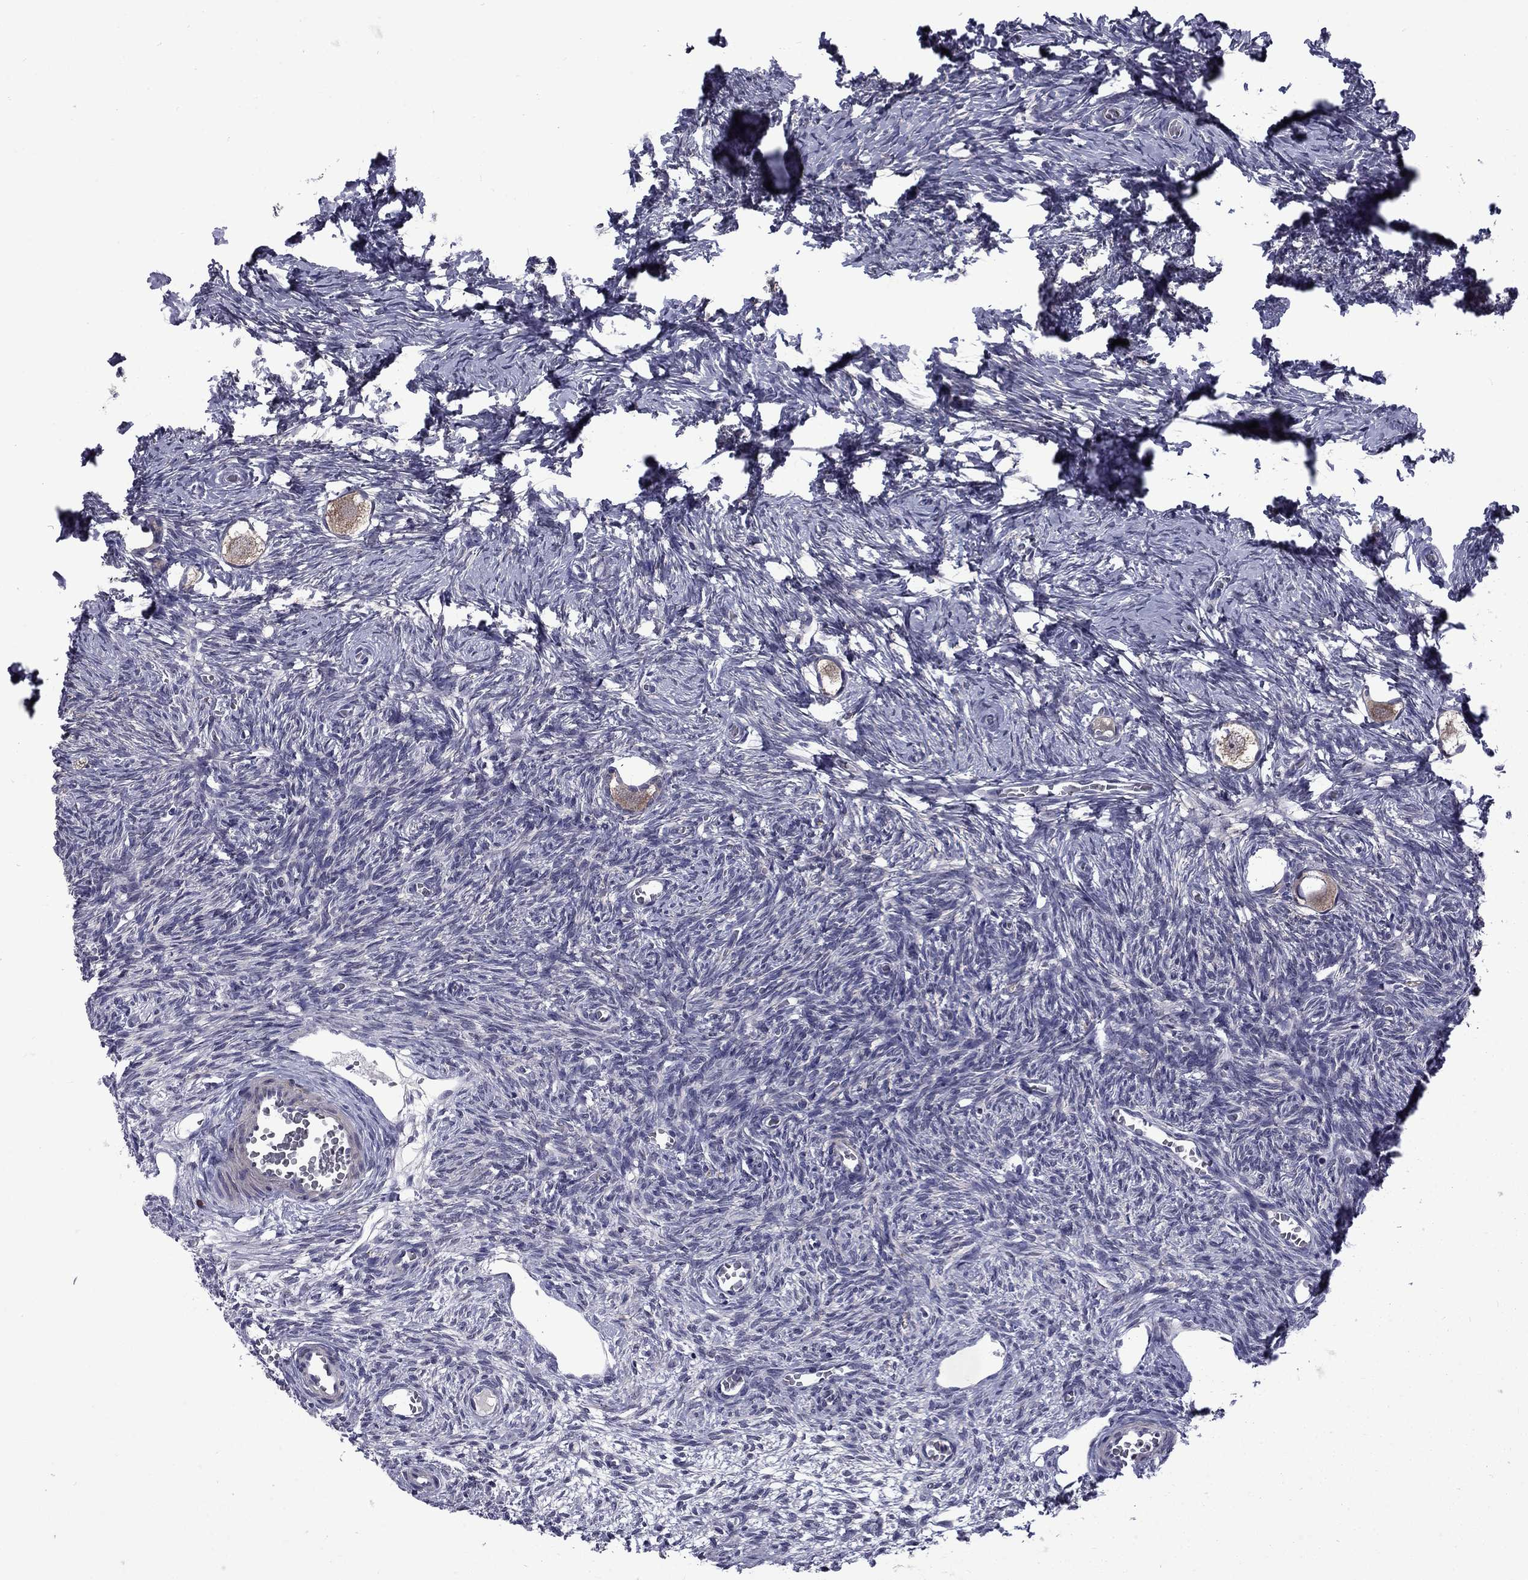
{"staining": {"intensity": "moderate", "quantity": "25%-75%", "location": "cytoplasmic/membranous"}, "tissue": "ovary", "cell_type": "Follicle cells", "image_type": "normal", "snomed": [{"axis": "morphology", "description": "Normal tissue, NOS"}, {"axis": "topography", "description": "Ovary"}], "caption": "Benign ovary was stained to show a protein in brown. There is medium levels of moderate cytoplasmic/membranous positivity in approximately 25%-75% of follicle cells.", "gene": "SNTA1", "patient": {"sex": "female", "age": 27}}